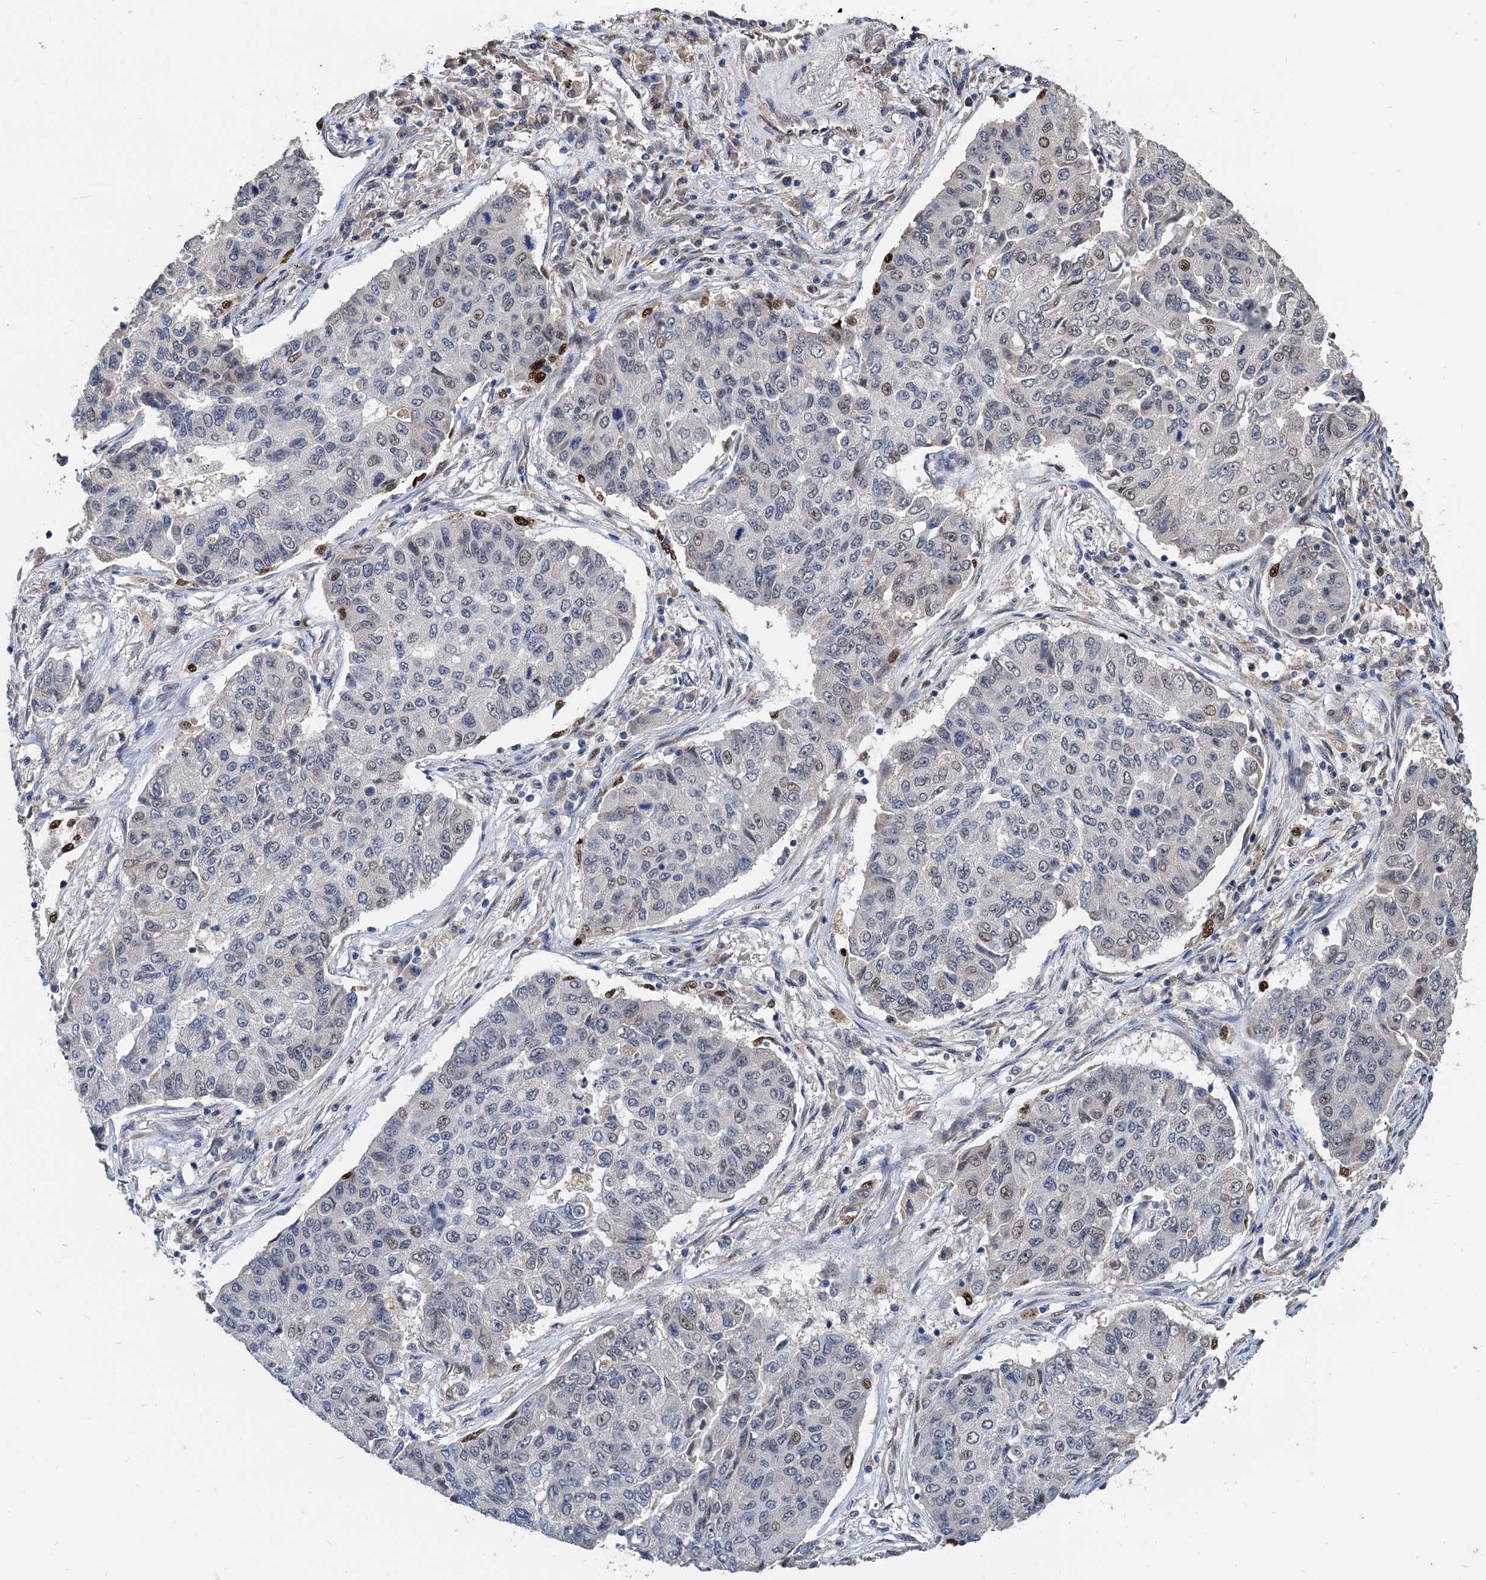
{"staining": {"intensity": "moderate", "quantity": "<25%", "location": "nuclear"}, "tissue": "lung cancer", "cell_type": "Tumor cells", "image_type": "cancer", "snomed": [{"axis": "morphology", "description": "Squamous cell carcinoma, NOS"}, {"axis": "topography", "description": "Lung"}], "caption": "The histopathology image shows a brown stain indicating the presence of a protein in the nuclear of tumor cells in lung cancer (squamous cell carcinoma).", "gene": "TSEN34", "patient": {"sex": "male", "age": 74}}